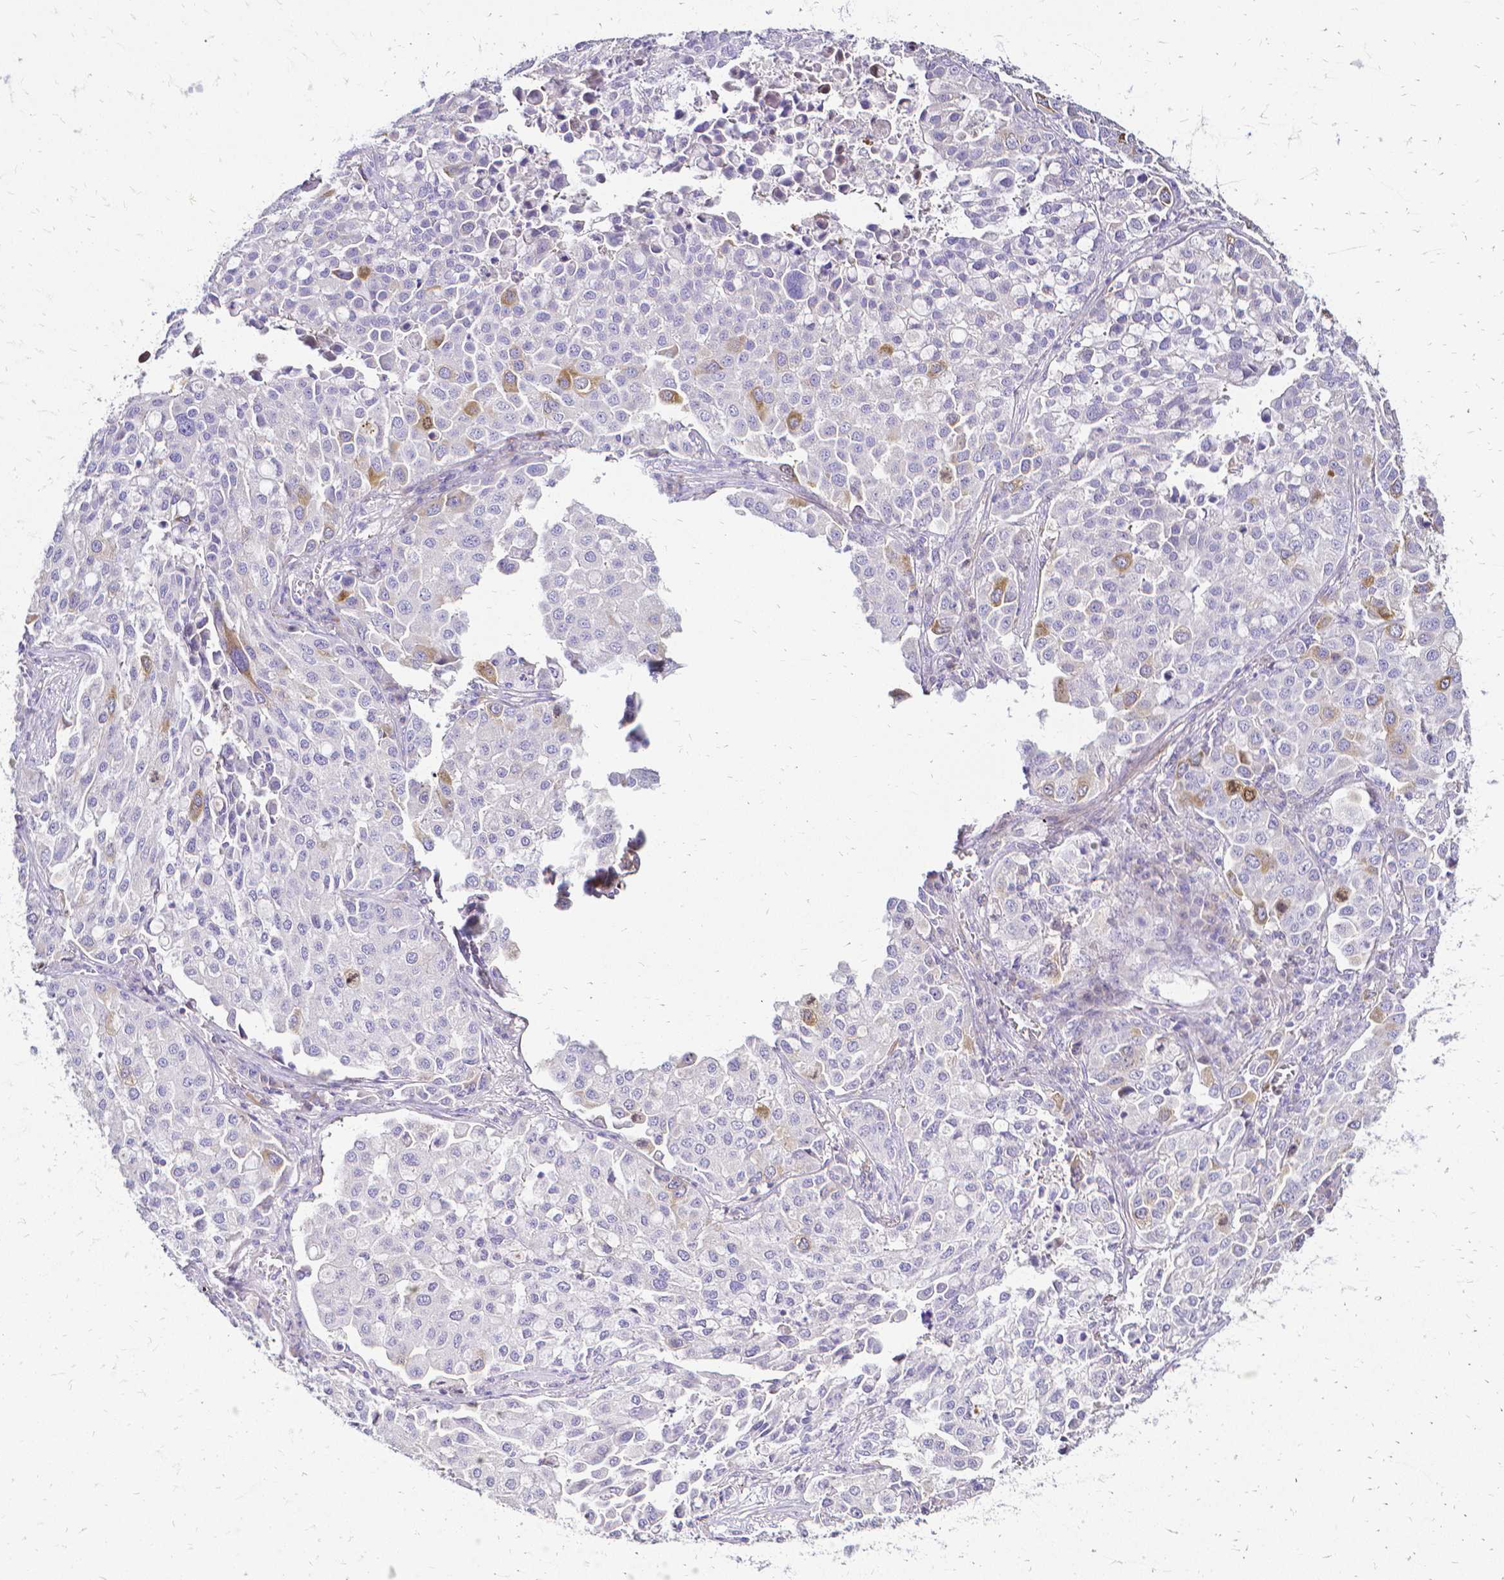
{"staining": {"intensity": "moderate", "quantity": "<25%", "location": "cytoplasmic/membranous"}, "tissue": "lung cancer", "cell_type": "Tumor cells", "image_type": "cancer", "snomed": [{"axis": "morphology", "description": "Adenocarcinoma, NOS"}, {"axis": "morphology", "description": "Adenocarcinoma, metastatic, NOS"}, {"axis": "topography", "description": "Lymph node"}, {"axis": "topography", "description": "Lung"}], "caption": "An image showing moderate cytoplasmic/membranous positivity in about <25% of tumor cells in metastatic adenocarcinoma (lung), as visualized by brown immunohistochemical staining.", "gene": "CCNB1", "patient": {"sex": "female", "age": 65}}